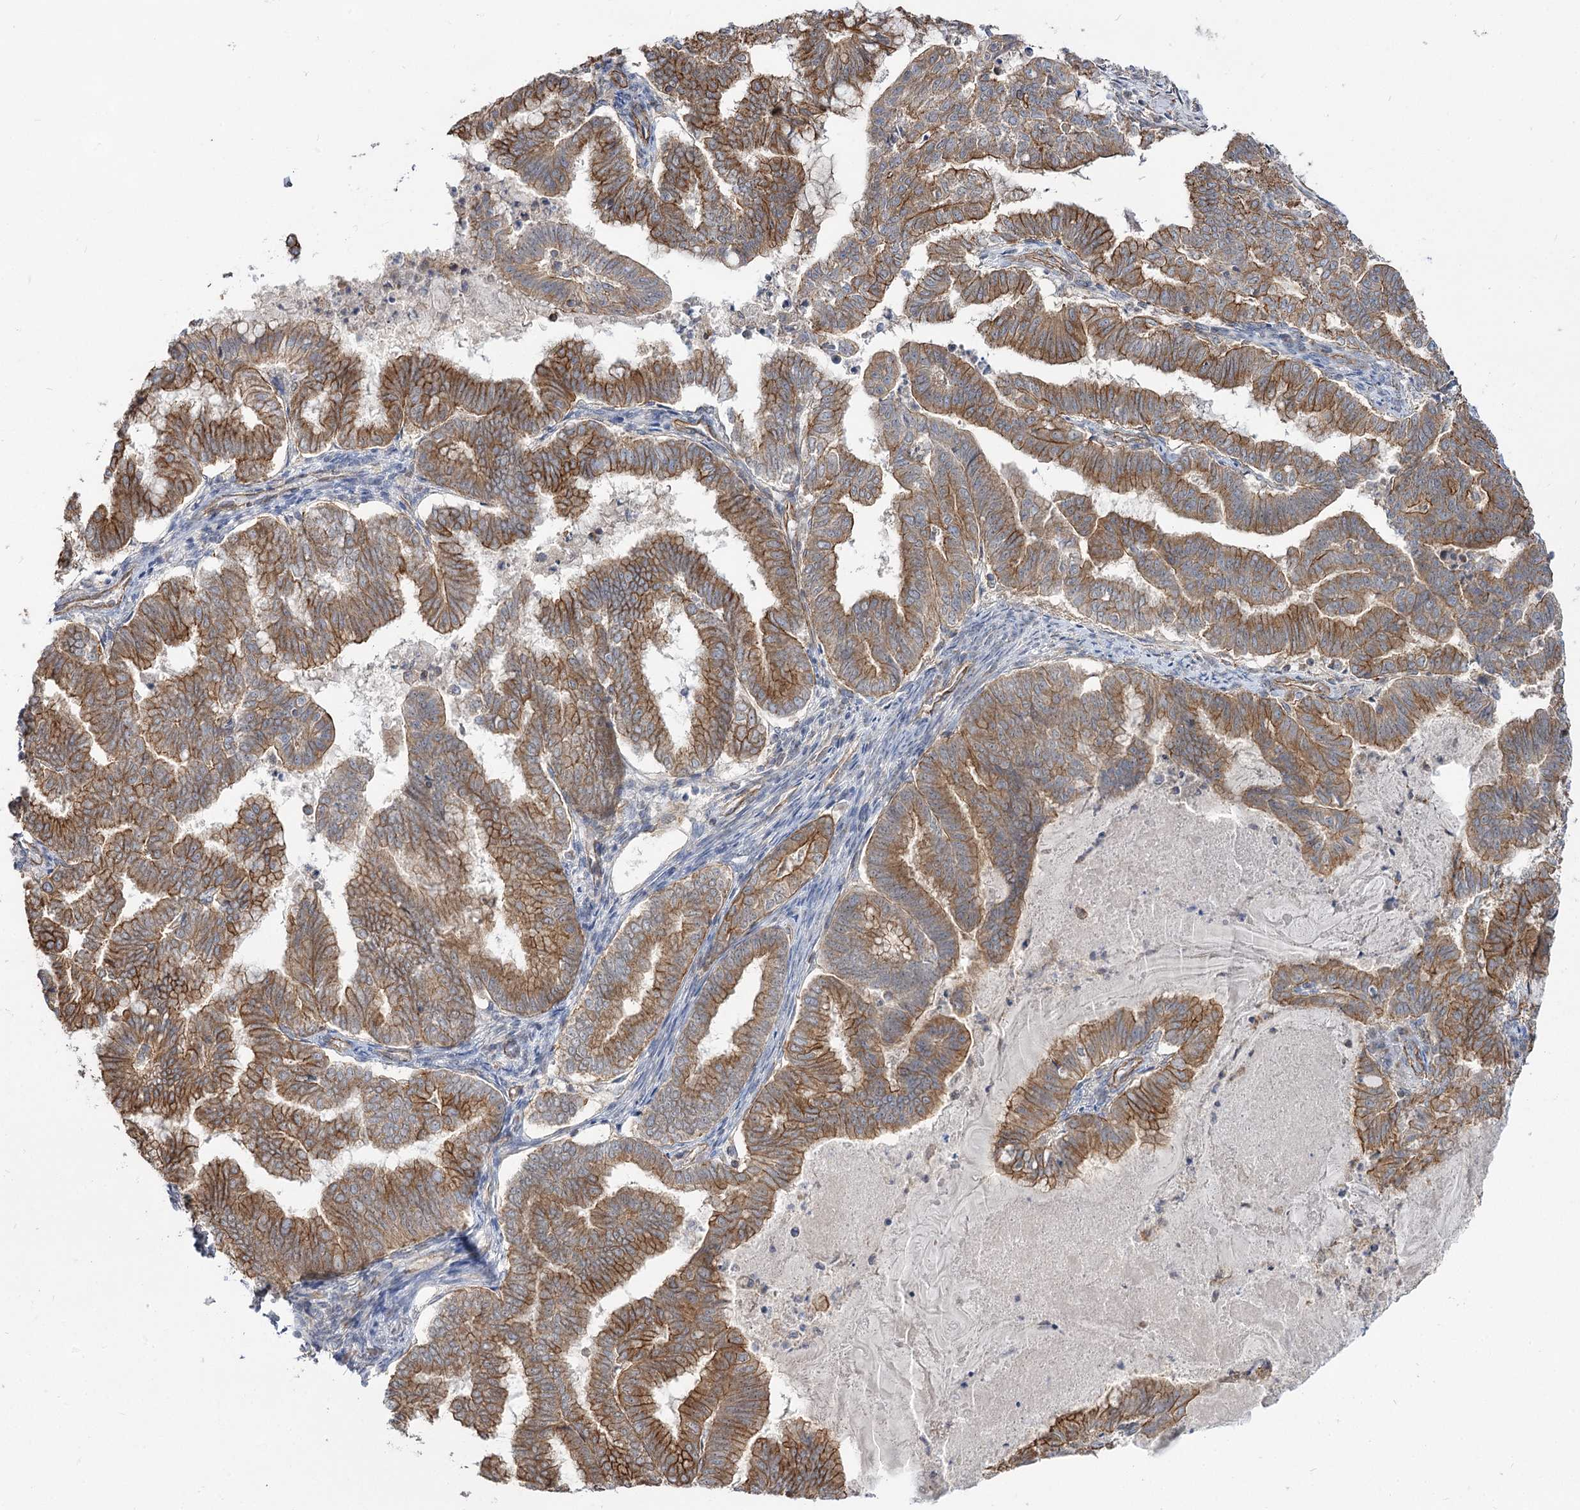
{"staining": {"intensity": "moderate", "quantity": ">75%", "location": "cytoplasmic/membranous"}, "tissue": "endometrial cancer", "cell_type": "Tumor cells", "image_type": "cancer", "snomed": [{"axis": "morphology", "description": "Adenocarcinoma, NOS"}, {"axis": "topography", "description": "Endometrium"}], "caption": "Tumor cells show moderate cytoplasmic/membranous positivity in about >75% of cells in endometrial cancer (adenocarcinoma). (DAB = brown stain, brightfield microscopy at high magnification).", "gene": "SH3BP5L", "patient": {"sex": "female", "age": 79}}